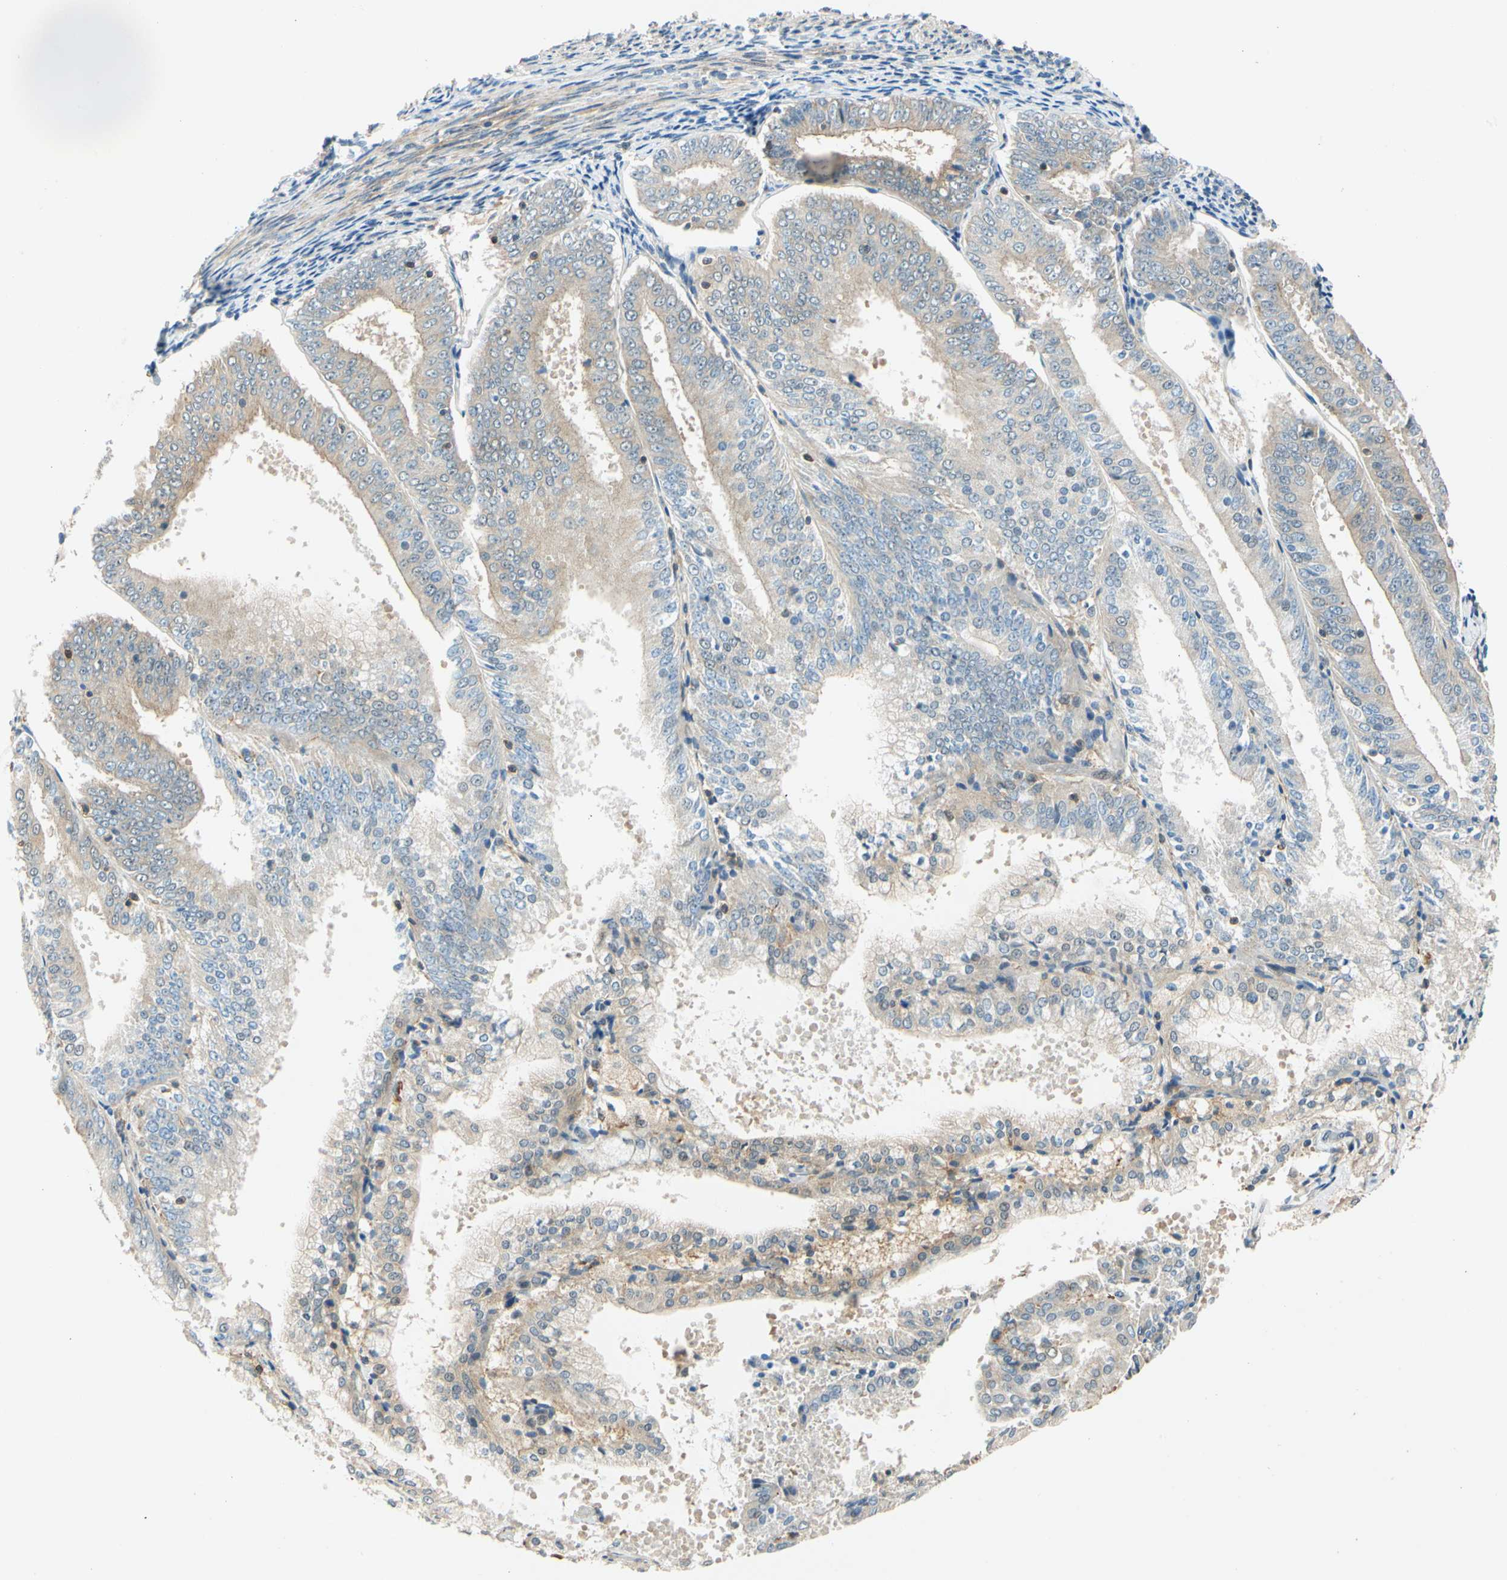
{"staining": {"intensity": "weak", "quantity": ">75%", "location": "cytoplasmic/membranous"}, "tissue": "endometrial cancer", "cell_type": "Tumor cells", "image_type": "cancer", "snomed": [{"axis": "morphology", "description": "Adenocarcinoma, NOS"}, {"axis": "topography", "description": "Endometrium"}], "caption": "Endometrial cancer (adenocarcinoma) stained with immunohistochemistry (IHC) demonstrates weak cytoplasmic/membranous staining in approximately >75% of tumor cells.", "gene": "WIPI1", "patient": {"sex": "female", "age": 63}}